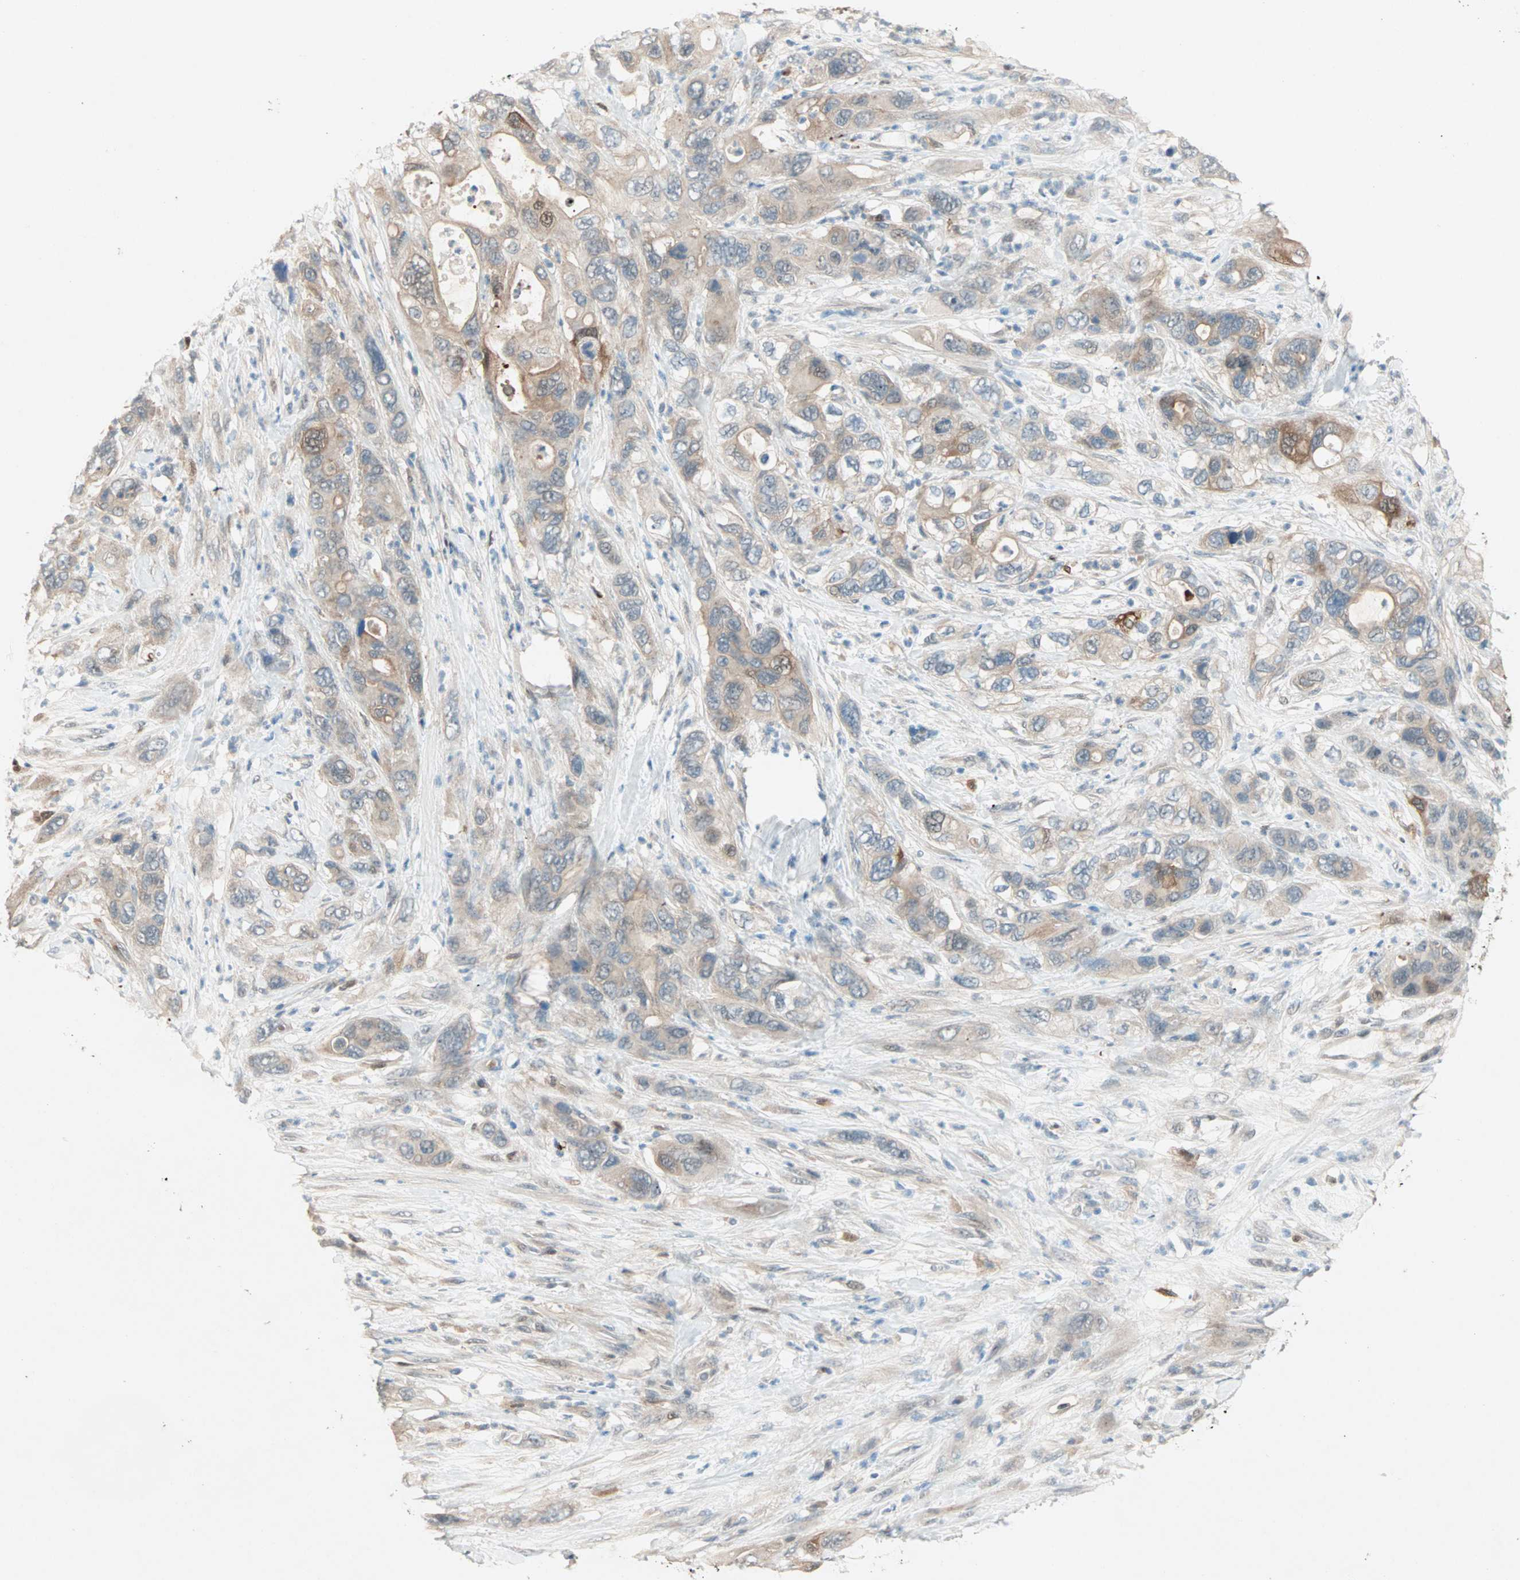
{"staining": {"intensity": "strong", "quantity": ">75%", "location": "cytoplasmic/membranous"}, "tissue": "pancreatic cancer", "cell_type": "Tumor cells", "image_type": "cancer", "snomed": [{"axis": "morphology", "description": "Adenocarcinoma, NOS"}, {"axis": "topography", "description": "Pancreas"}], "caption": "DAB (3,3'-diaminobenzidine) immunohistochemical staining of pancreatic cancer (adenocarcinoma) displays strong cytoplasmic/membranous protein expression in about >75% of tumor cells.", "gene": "RTL6", "patient": {"sex": "female", "age": 71}}